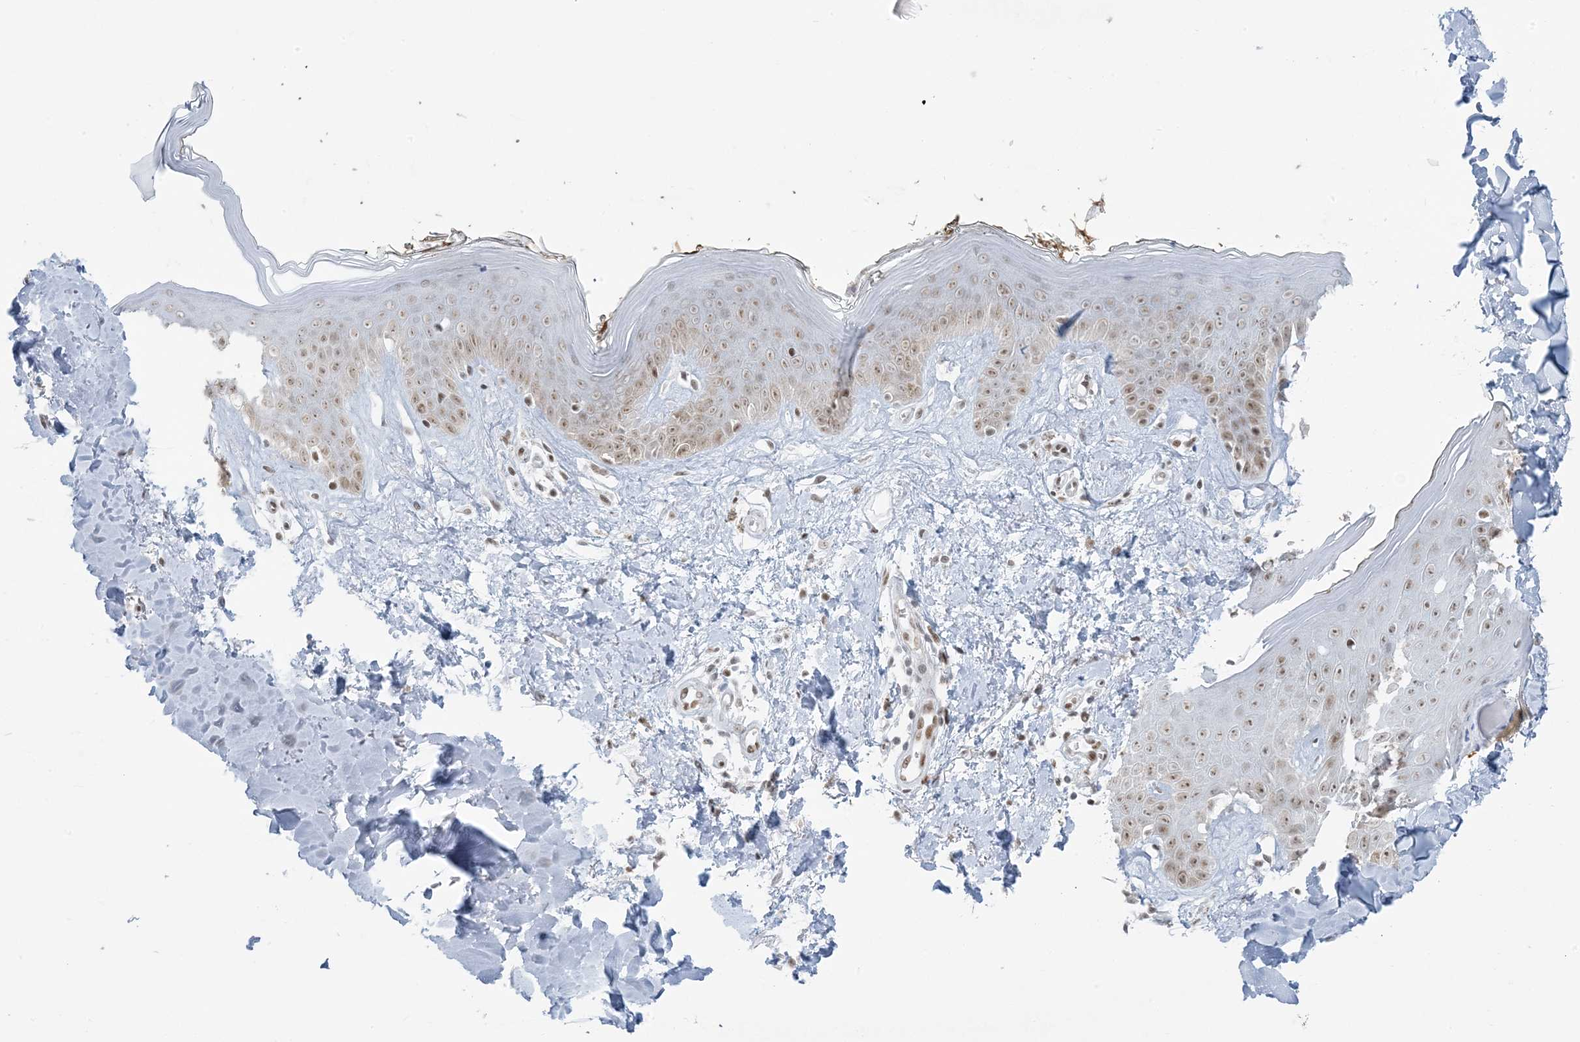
{"staining": {"intensity": "moderate", "quantity": ">75%", "location": "nuclear"}, "tissue": "skin", "cell_type": "Fibroblasts", "image_type": "normal", "snomed": [{"axis": "morphology", "description": "Normal tissue, NOS"}, {"axis": "topography", "description": "Skin"}], "caption": "Skin stained with DAB (3,3'-diaminobenzidine) immunohistochemistry (IHC) shows medium levels of moderate nuclear staining in approximately >75% of fibroblasts.", "gene": "ZNF787", "patient": {"sex": "female", "age": 64}}